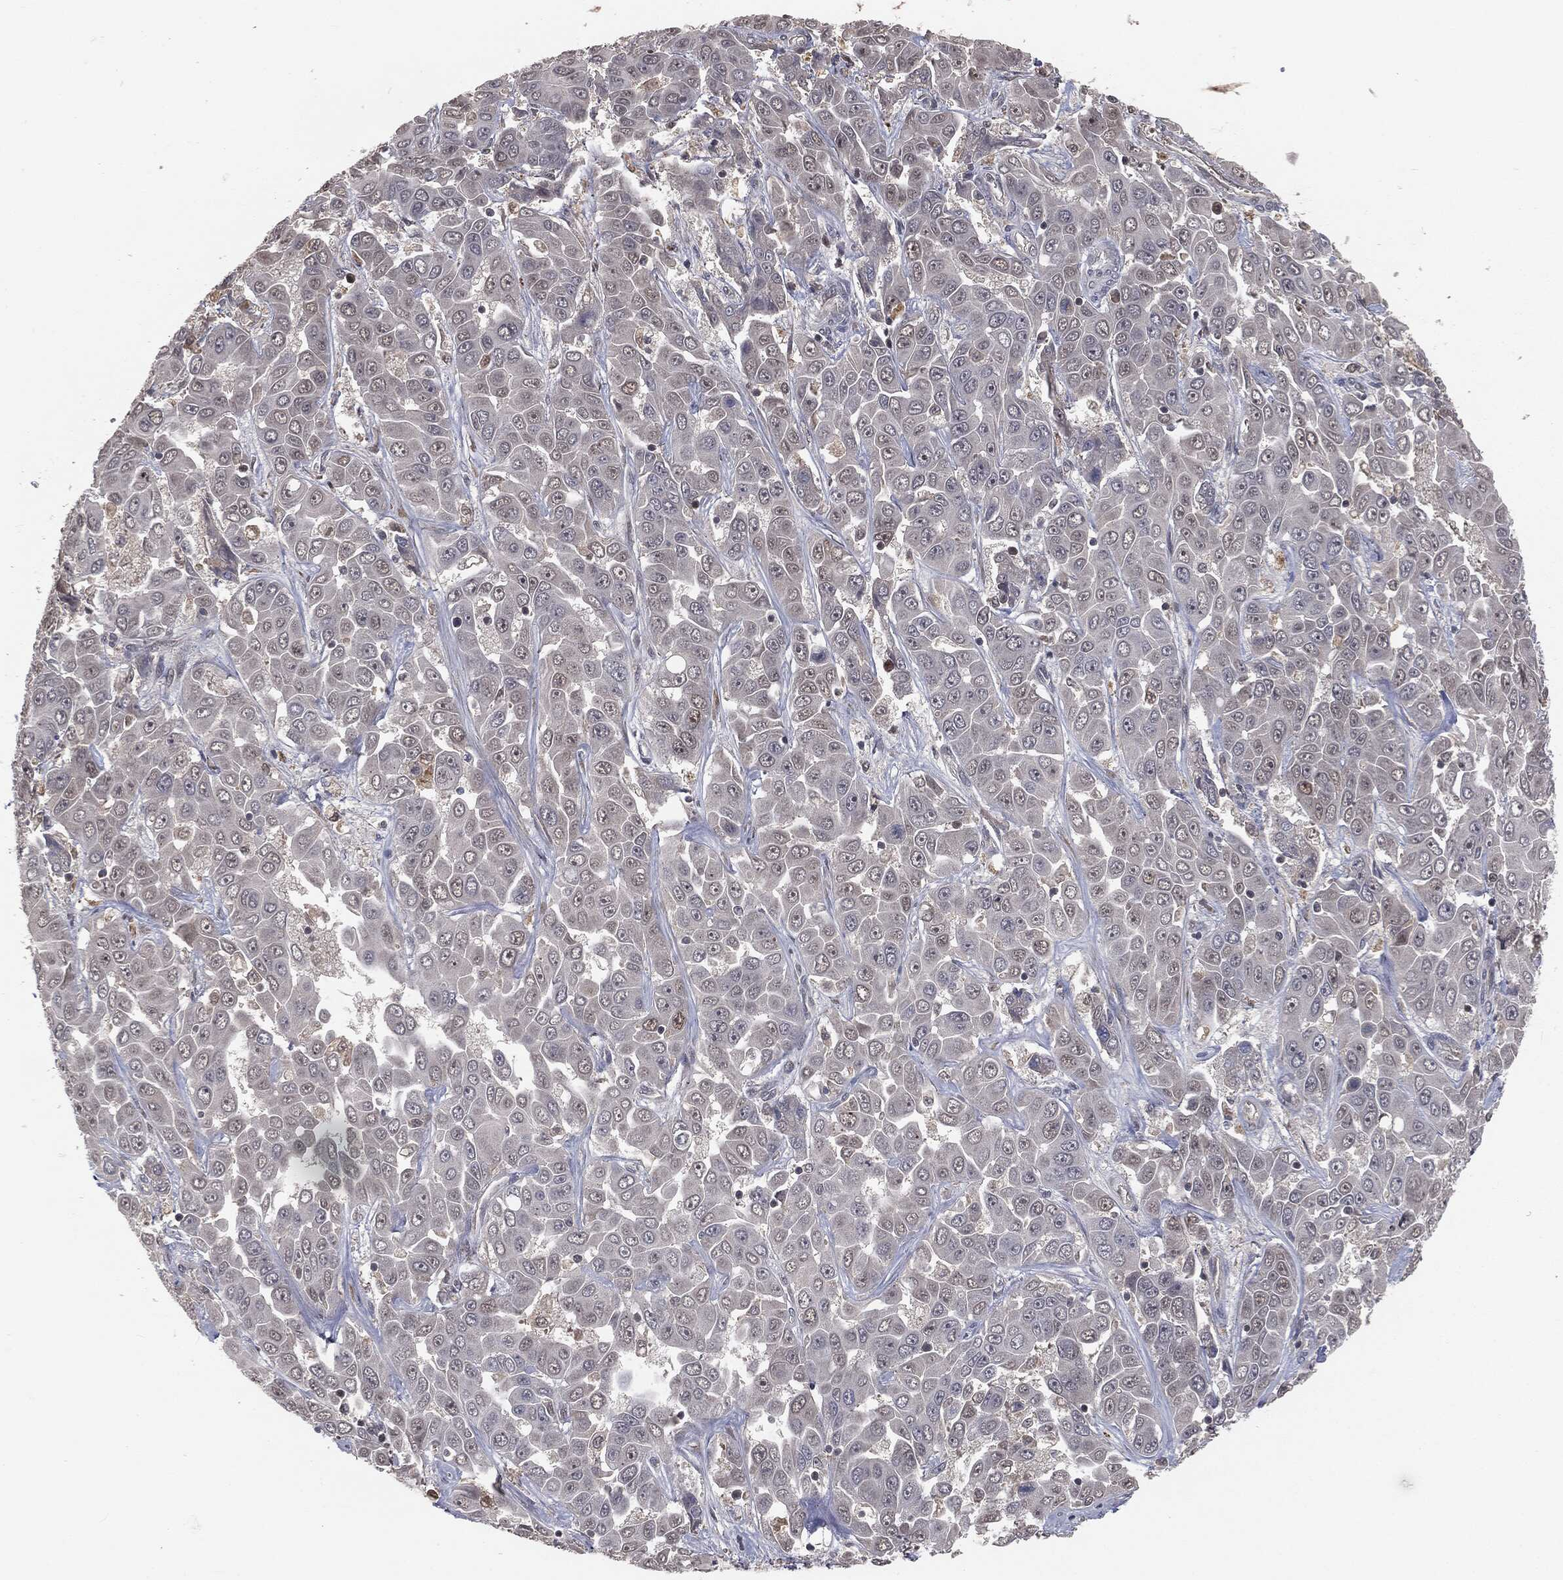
{"staining": {"intensity": "negative", "quantity": "none", "location": "none"}, "tissue": "liver cancer", "cell_type": "Tumor cells", "image_type": "cancer", "snomed": [{"axis": "morphology", "description": "Cholangiocarcinoma"}, {"axis": "topography", "description": "Liver"}], "caption": "The histopathology image exhibits no staining of tumor cells in liver cholangiocarcinoma.", "gene": "FBXO7", "patient": {"sex": "female", "age": 52}}